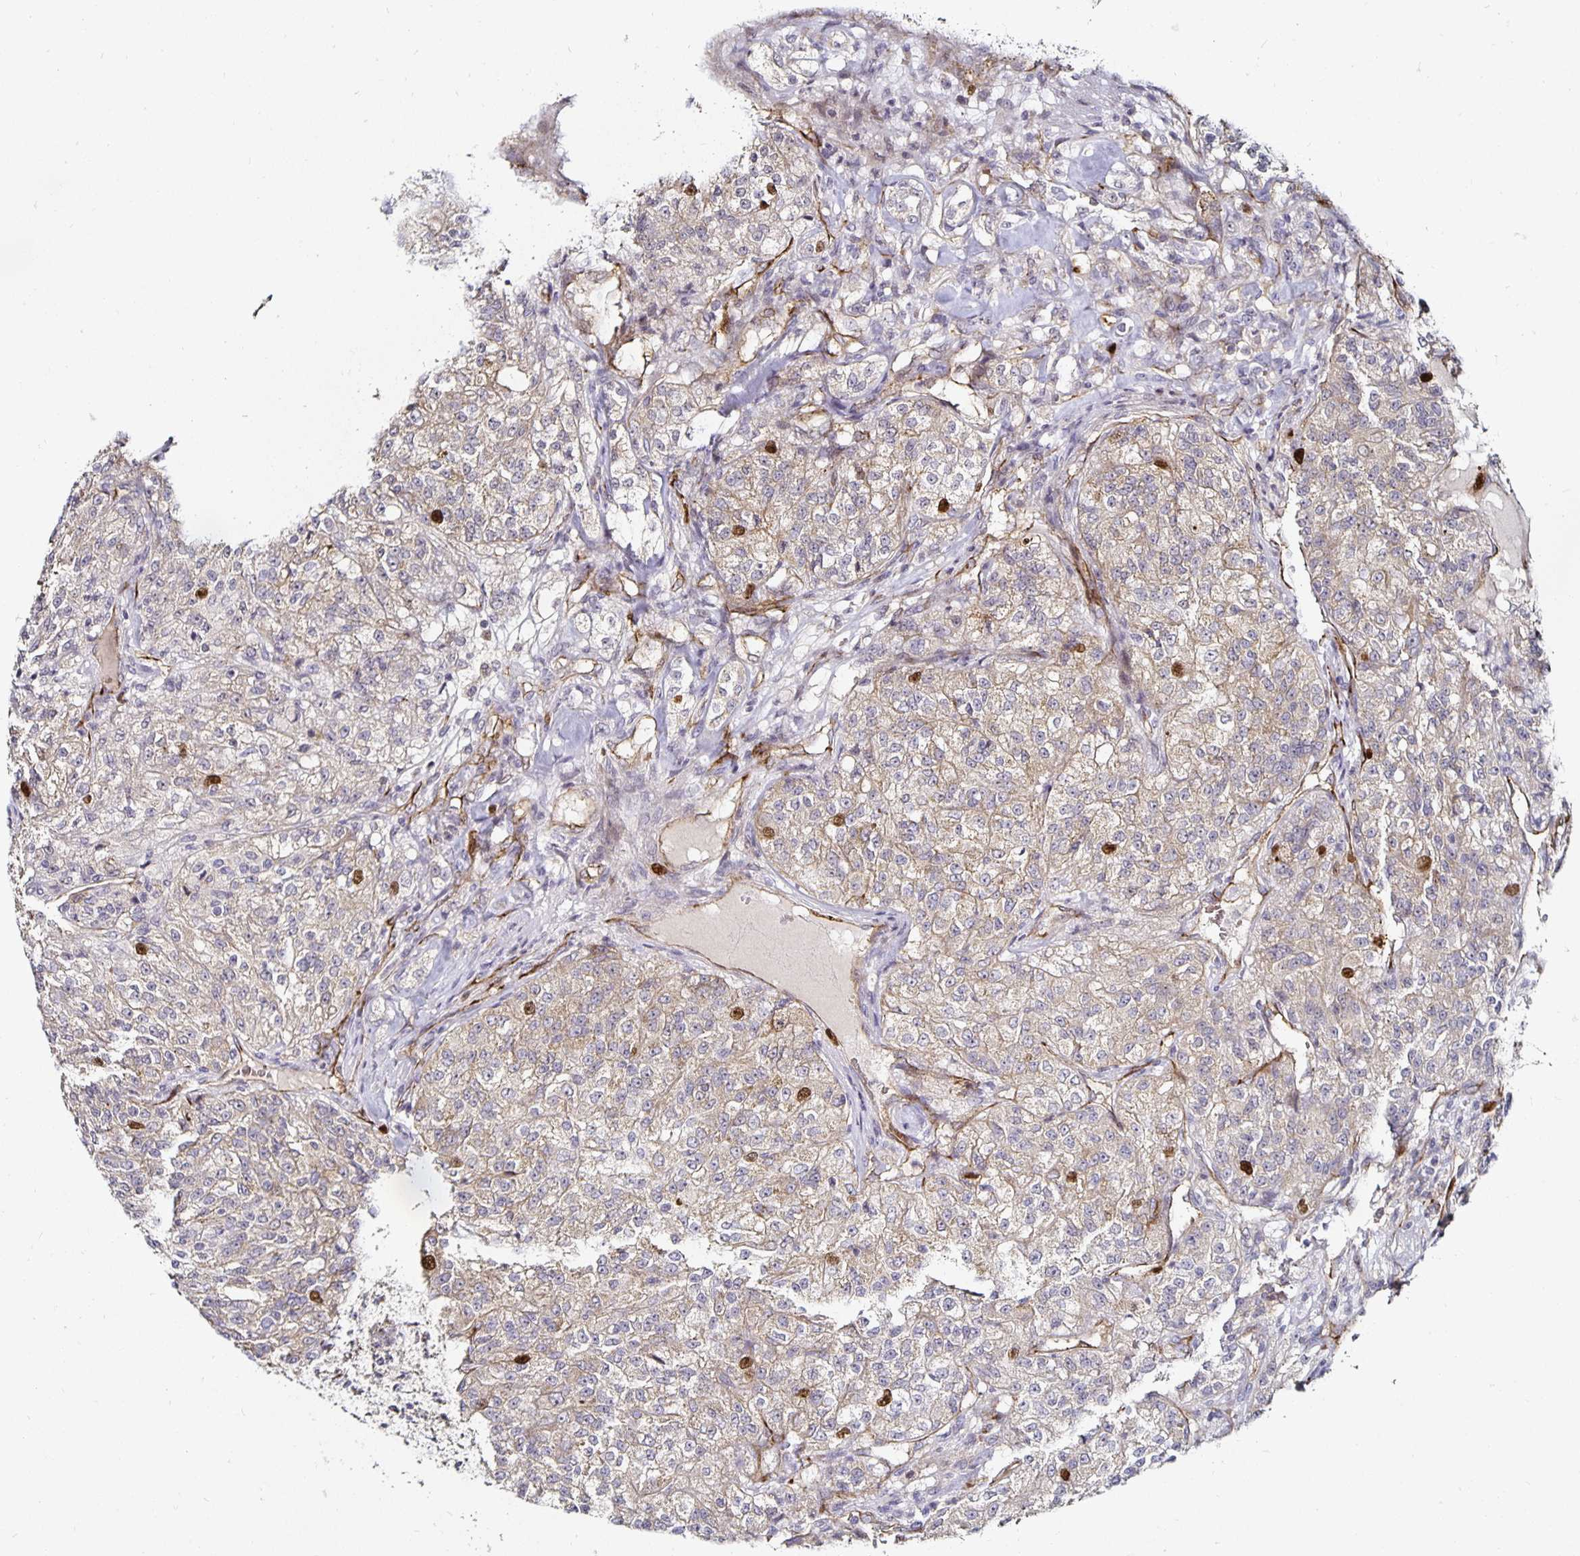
{"staining": {"intensity": "strong", "quantity": "<25%", "location": "nuclear"}, "tissue": "renal cancer", "cell_type": "Tumor cells", "image_type": "cancer", "snomed": [{"axis": "morphology", "description": "Adenocarcinoma, NOS"}, {"axis": "topography", "description": "Kidney"}], "caption": "IHC photomicrograph of neoplastic tissue: renal adenocarcinoma stained using IHC reveals medium levels of strong protein expression localized specifically in the nuclear of tumor cells, appearing as a nuclear brown color.", "gene": "ANLN", "patient": {"sex": "female", "age": 63}}